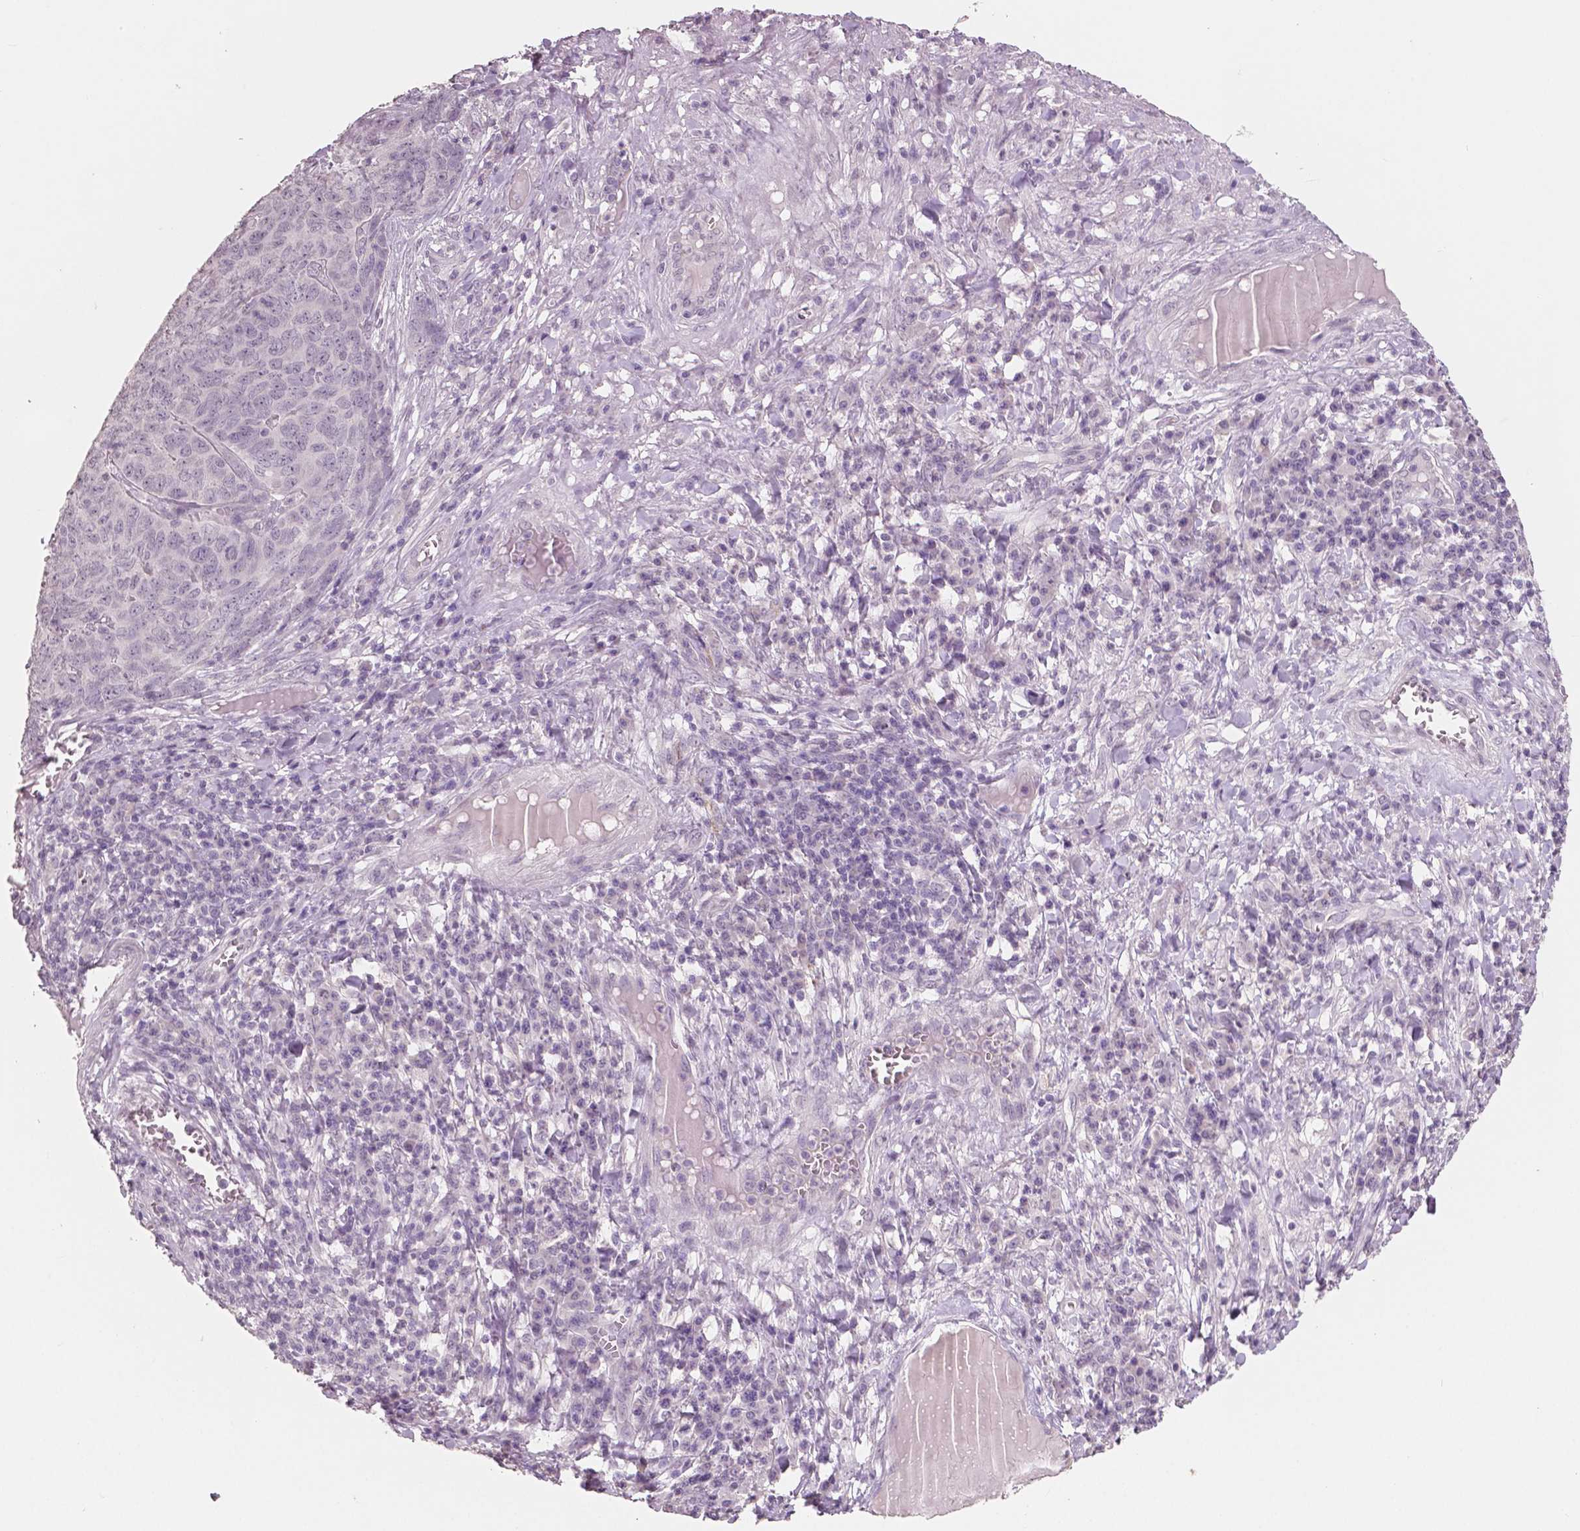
{"staining": {"intensity": "negative", "quantity": "none", "location": "none"}, "tissue": "skin cancer", "cell_type": "Tumor cells", "image_type": "cancer", "snomed": [{"axis": "morphology", "description": "Squamous cell carcinoma, NOS"}, {"axis": "topography", "description": "Skin"}, {"axis": "topography", "description": "Anal"}], "caption": "An image of human skin squamous cell carcinoma is negative for staining in tumor cells. Nuclei are stained in blue.", "gene": "NECAB1", "patient": {"sex": "female", "age": 51}}